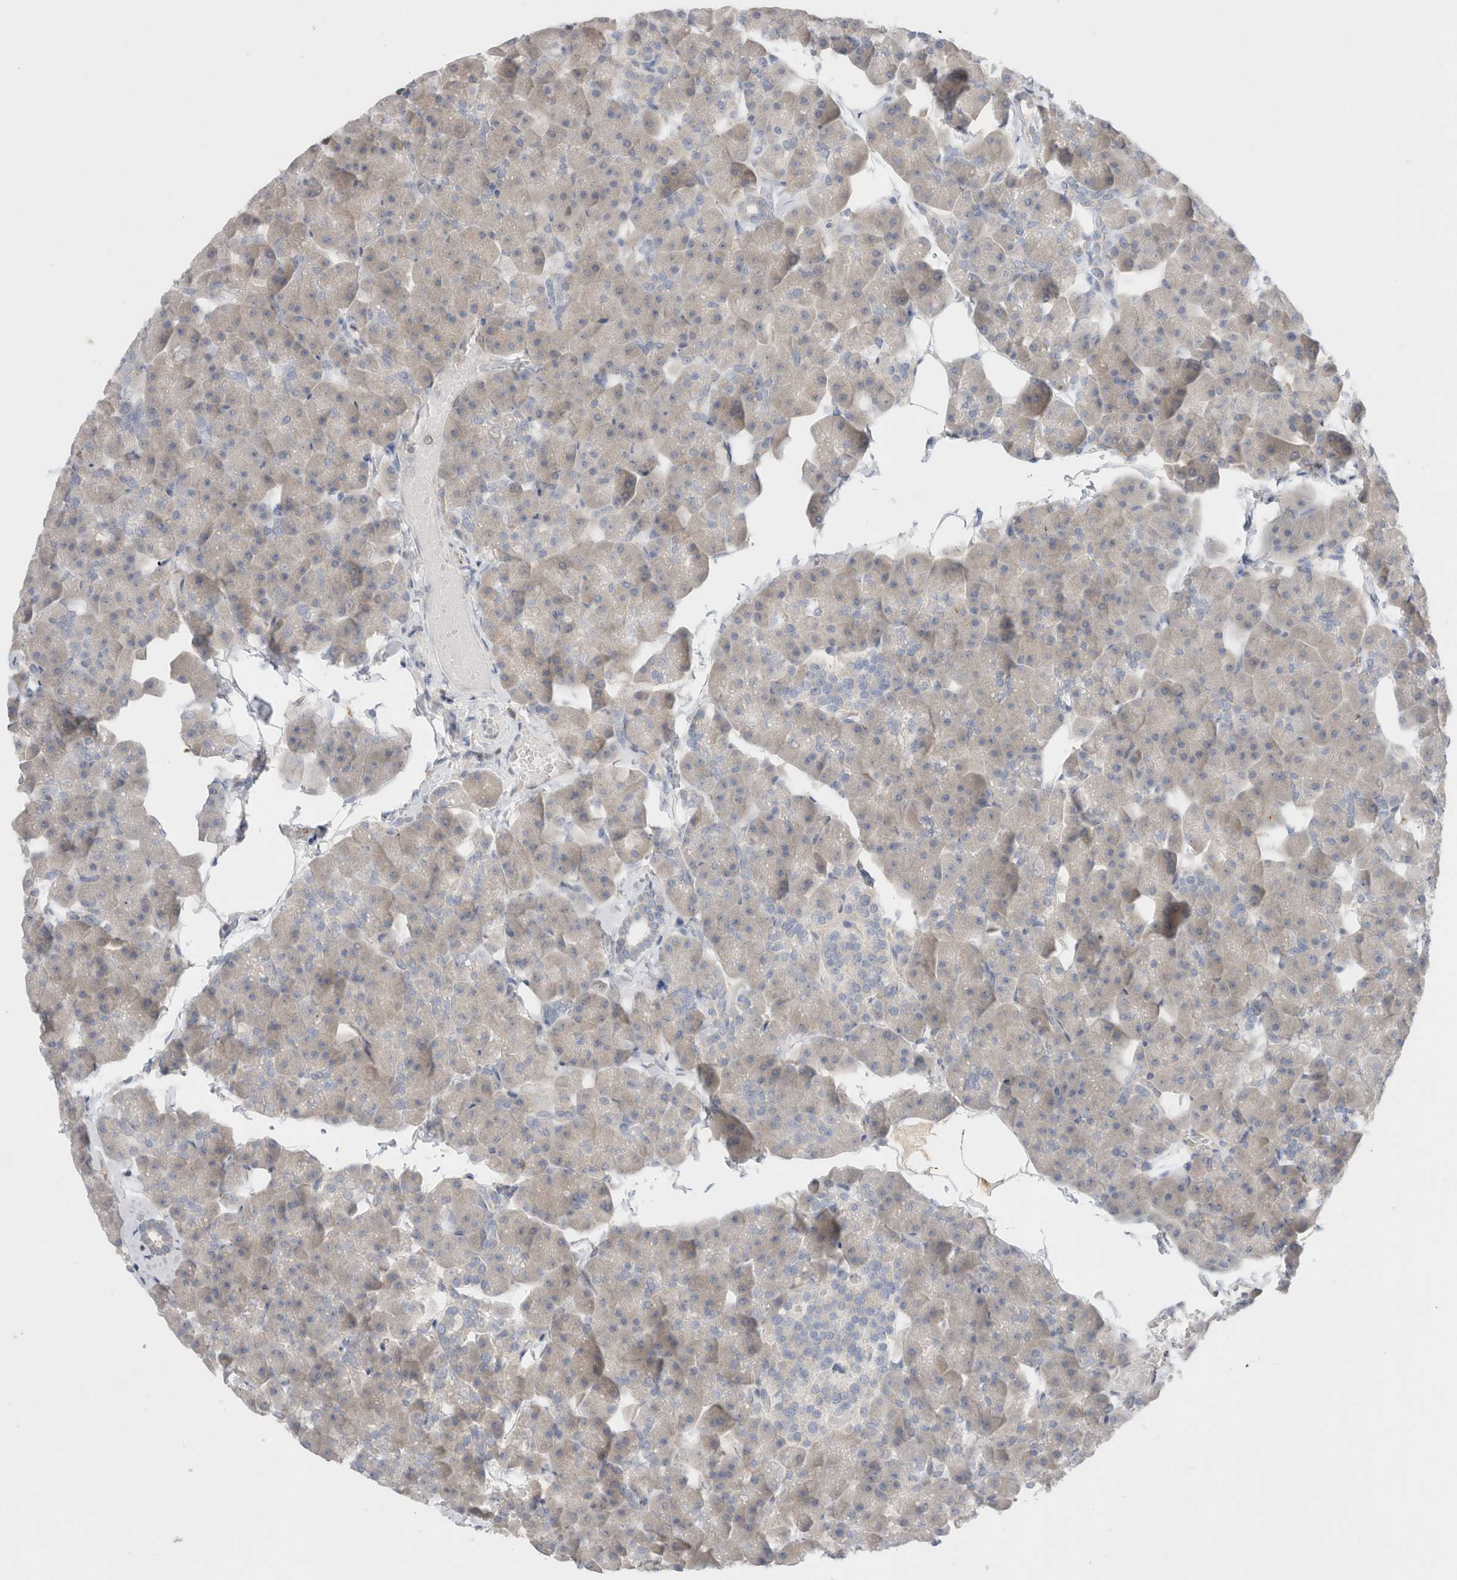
{"staining": {"intensity": "weak", "quantity": "<25%", "location": "cytoplasmic/membranous"}, "tissue": "pancreas", "cell_type": "Exocrine glandular cells", "image_type": "normal", "snomed": [{"axis": "morphology", "description": "Normal tissue, NOS"}, {"axis": "topography", "description": "Pancreas"}], "caption": "Immunohistochemistry (IHC) photomicrograph of benign pancreas: human pancreas stained with DAB (3,3'-diaminobenzidine) reveals no significant protein expression in exocrine glandular cells.", "gene": "ZNF23", "patient": {"sex": "male", "age": 35}}